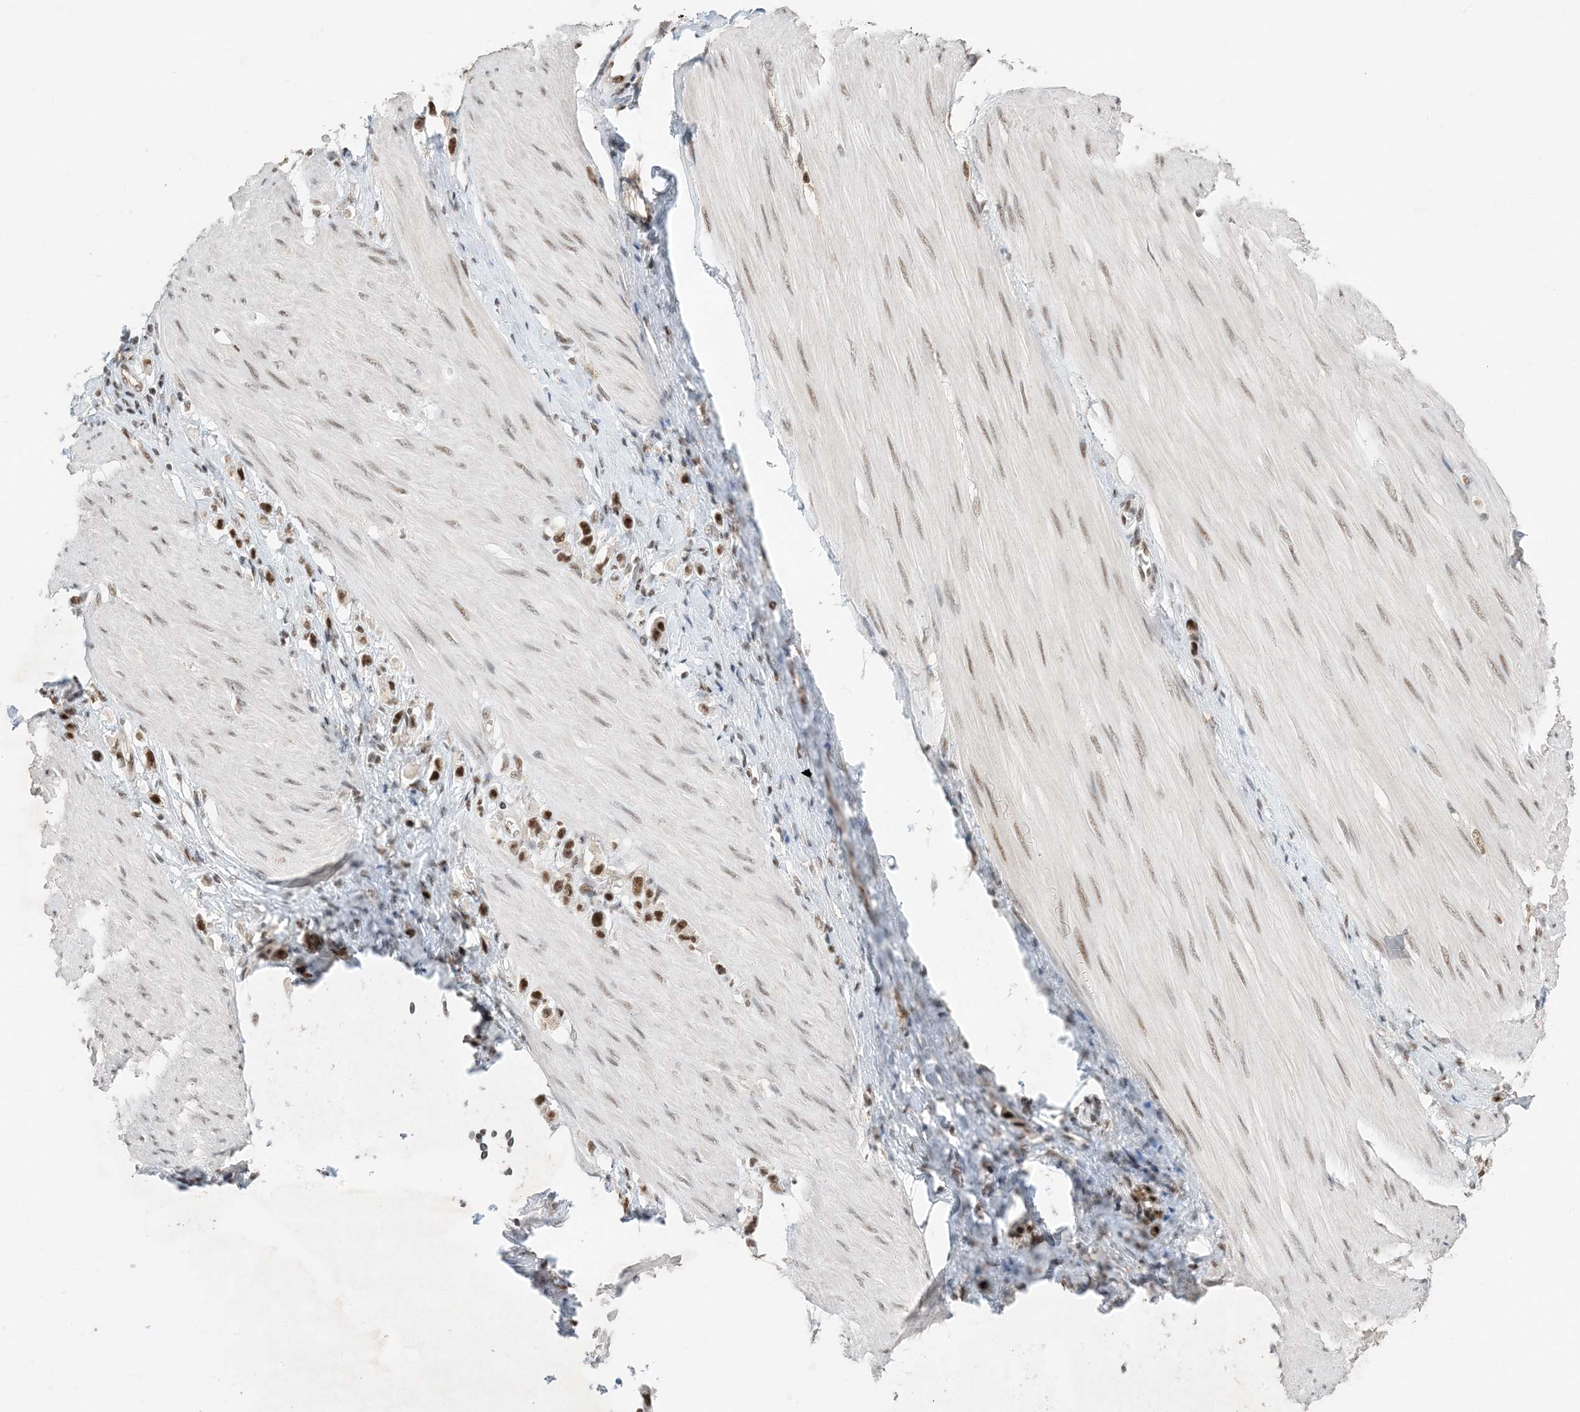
{"staining": {"intensity": "strong", "quantity": ">75%", "location": "nuclear"}, "tissue": "stomach cancer", "cell_type": "Tumor cells", "image_type": "cancer", "snomed": [{"axis": "morphology", "description": "Adenocarcinoma, NOS"}, {"axis": "topography", "description": "Stomach"}], "caption": "Stomach adenocarcinoma was stained to show a protein in brown. There is high levels of strong nuclear positivity in approximately >75% of tumor cells.", "gene": "SF3A3", "patient": {"sex": "female", "age": 65}}